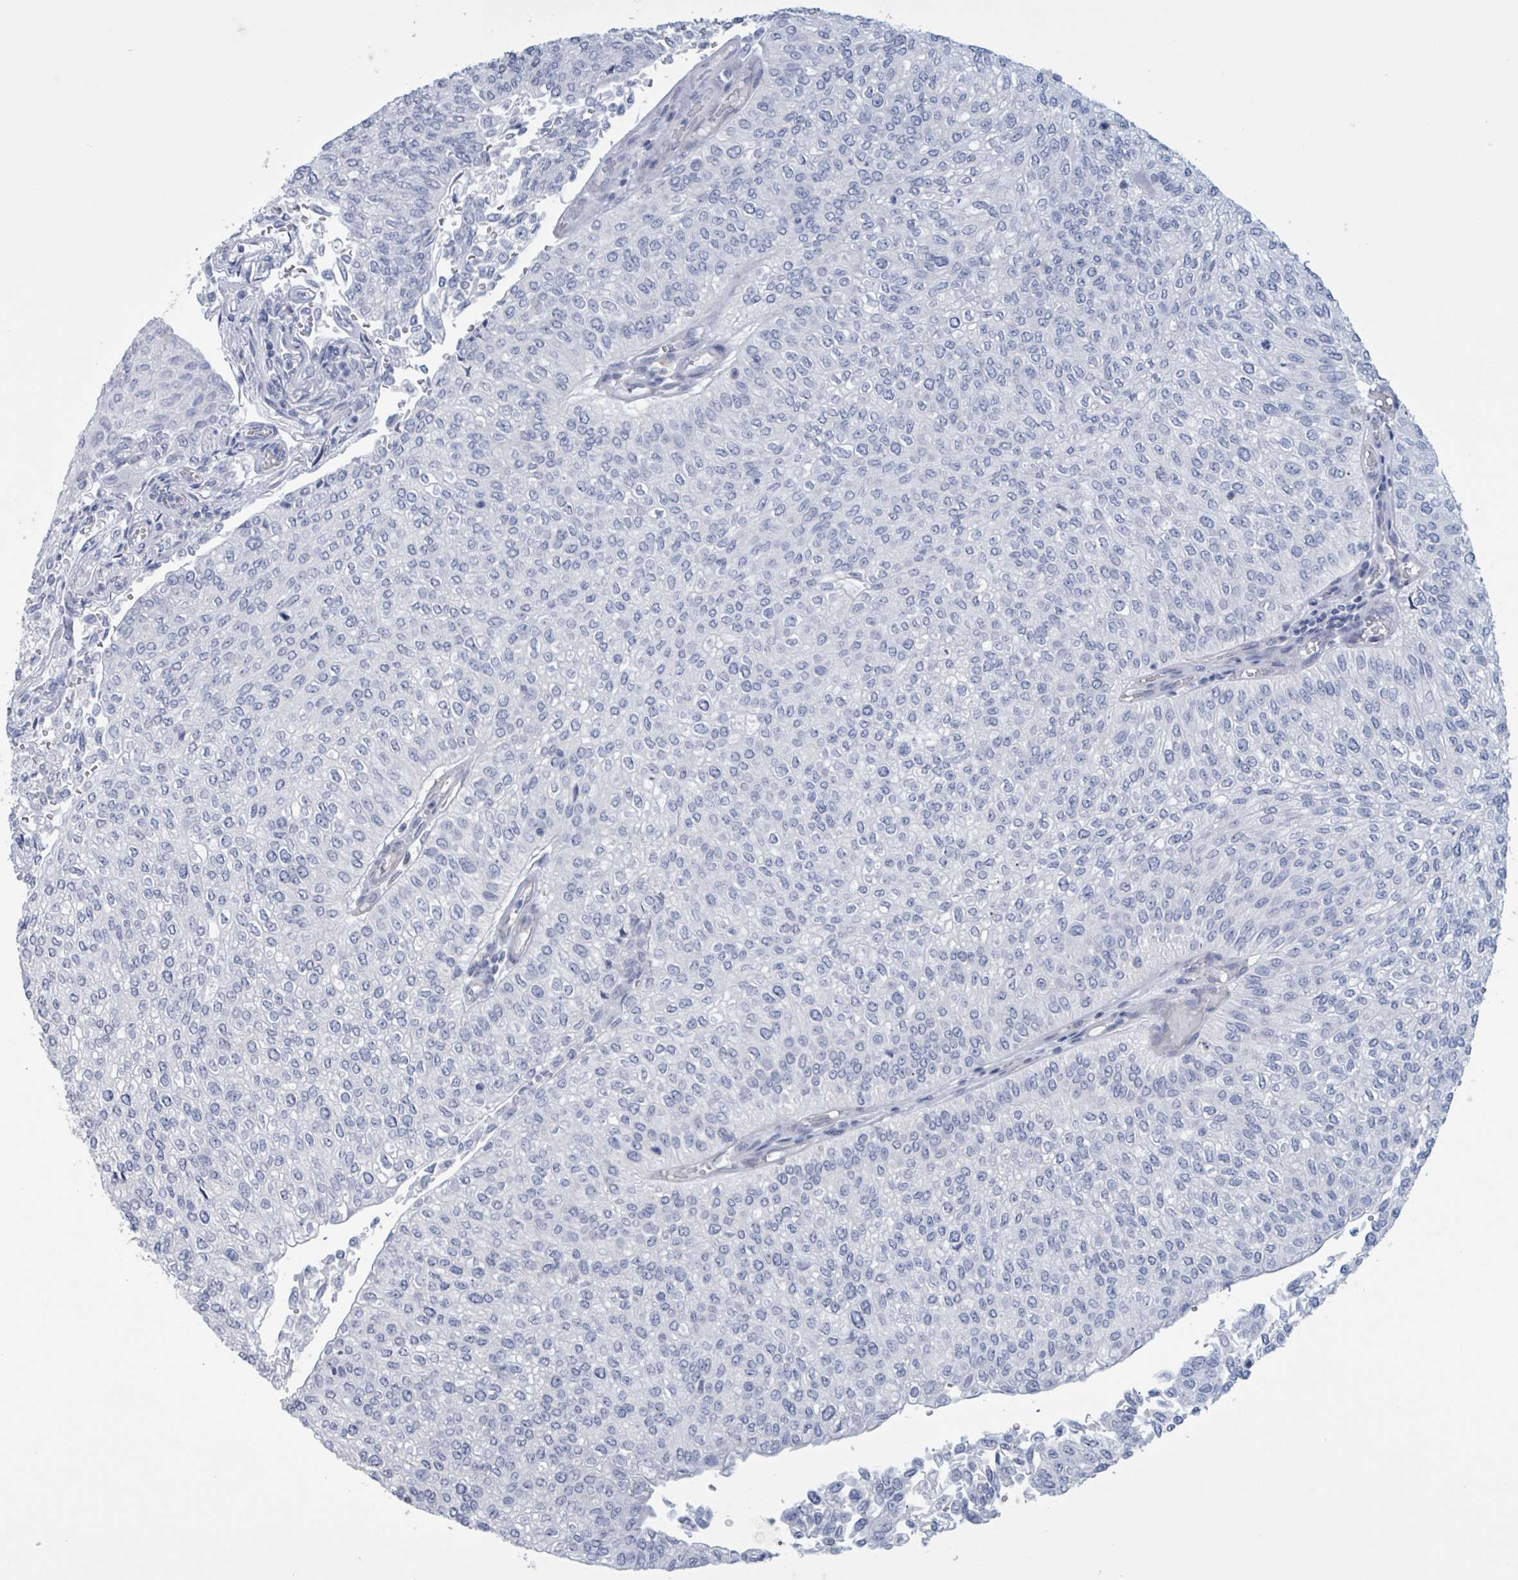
{"staining": {"intensity": "negative", "quantity": "none", "location": "none"}, "tissue": "urothelial cancer", "cell_type": "Tumor cells", "image_type": "cancer", "snomed": [{"axis": "morphology", "description": "Urothelial carcinoma, NOS"}, {"axis": "topography", "description": "Urinary bladder"}], "caption": "High magnification brightfield microscopy of urothelial cancer stained with DAB (brown) and counterstained with hematoxylin (blue): tumor cells show no significant expression.", "gene": "CT45A5", "patient": {"sex": "male", "age": 59}}